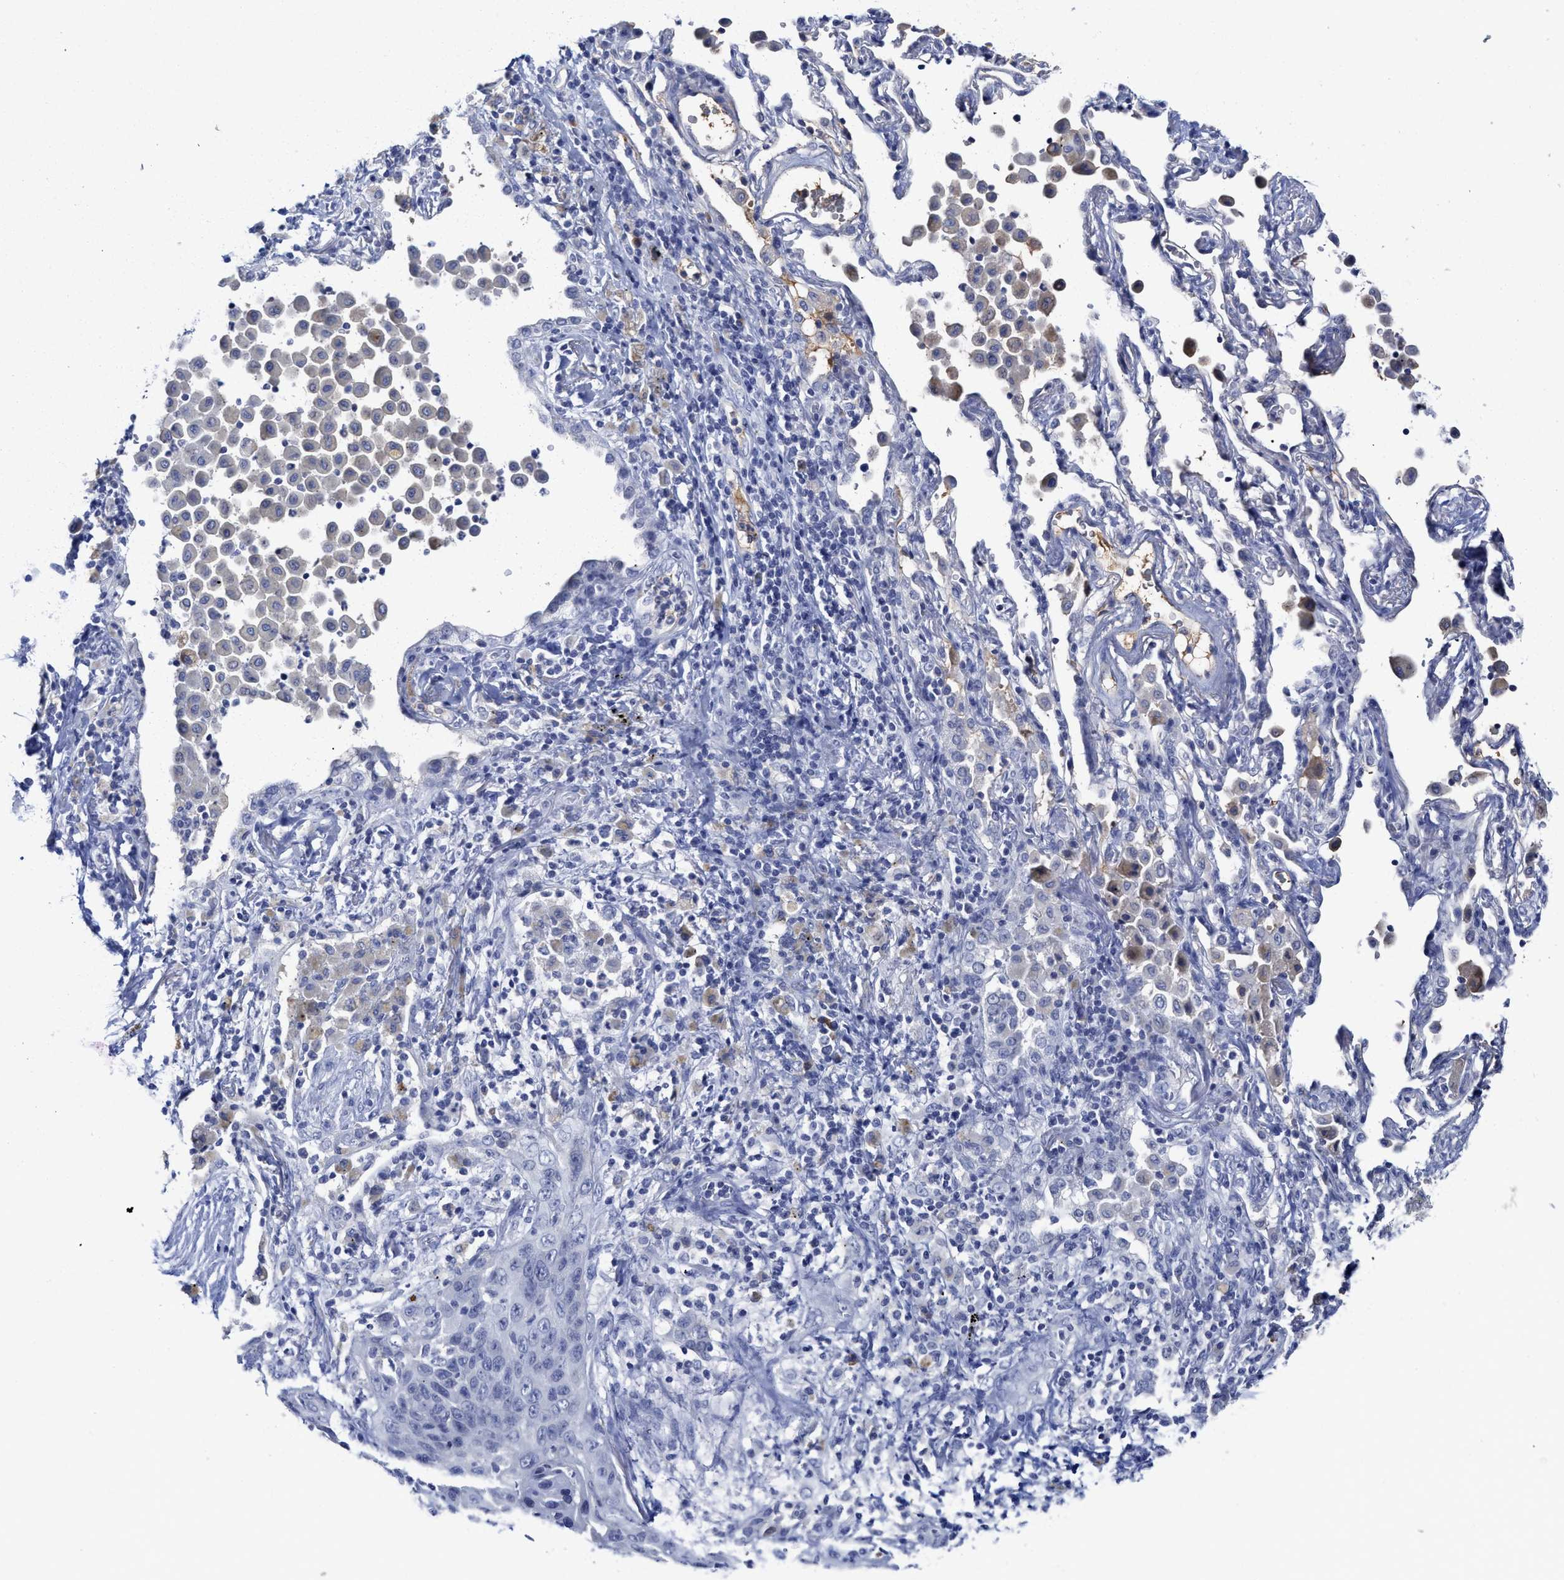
{"staining": {"intensity": "negative", "quantity": "none", "location": "none"}, "tissue": "lung cancer", "cell_type": "Tumor cells", "image_type": "cancer", "snomed": [{"axis": "morphology", "description": "Squamous cell carcinoma, NOS"}, {"axis": "topography", "description": "Lung"}], "caption": "Immunohistochemistry (IHC) of human lung cancer (squamous cell carcinoma) displays no positivity in tumor cells.", "gene": "C2", "patient": {"sex": "female", "age": 67}}